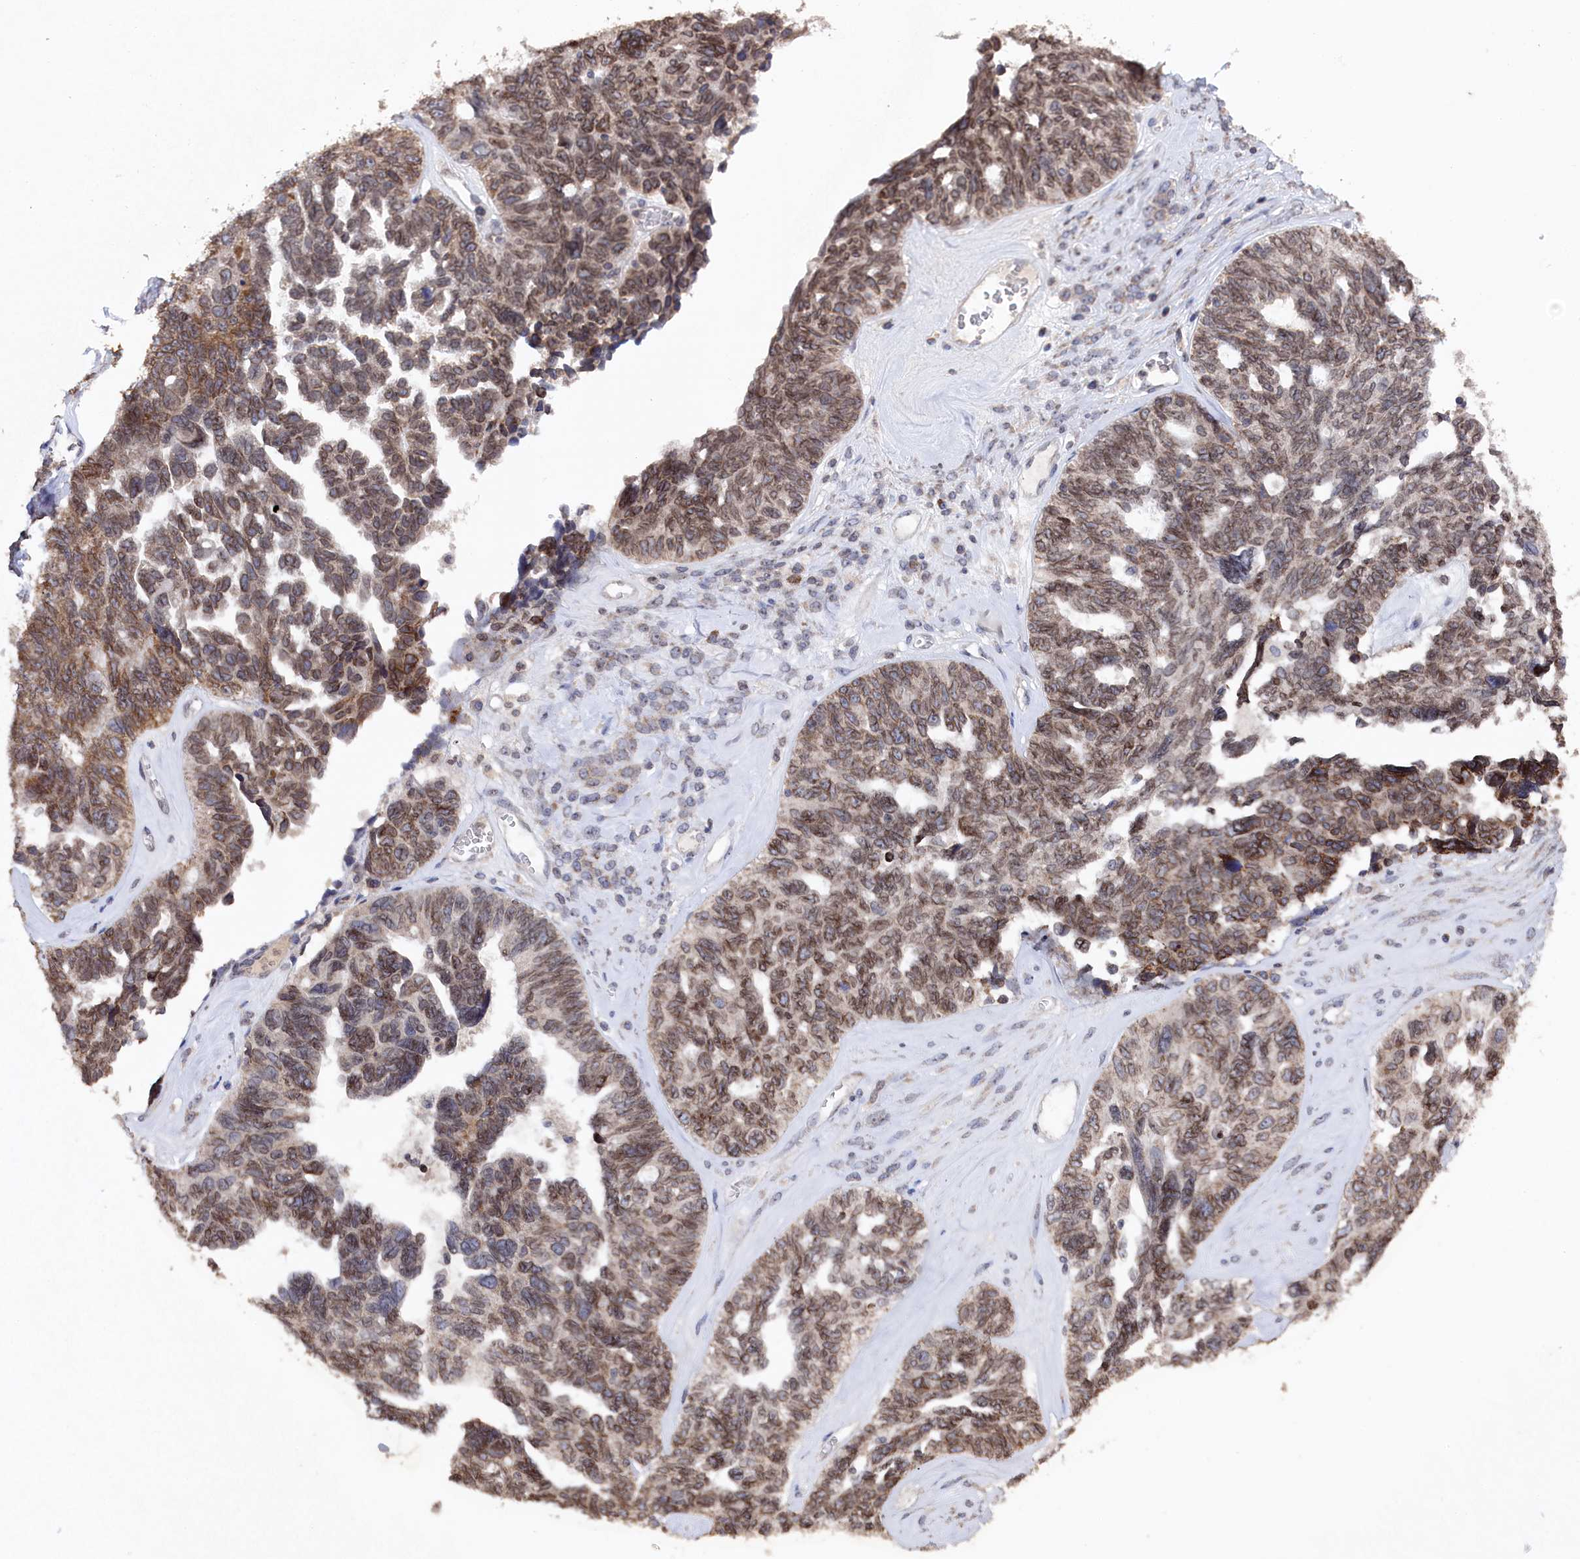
{"staining": {"intensity": "moderate", "quantity": ">75%", "location": "cytoplasmic/membranous,nuclear"}, "tissue": "ovarian cancer", "cell_type": "Tumor cells", "image_type": "cancer", "snomed": [{"axis": "morphology", "description": "Cystadenocarcinoma, serous, NOS"}, {"axis": "topography", "description": "Ovary"}], "caption": "A brown stain labels moderate cytoplasmic/membranous and nuclear expression of a protein in human ovarian cancer (serous cystadenocarcinoma) tumor cells.", "gene": "ANKEF1", "patient": {"sex": "female", "age": 79}}